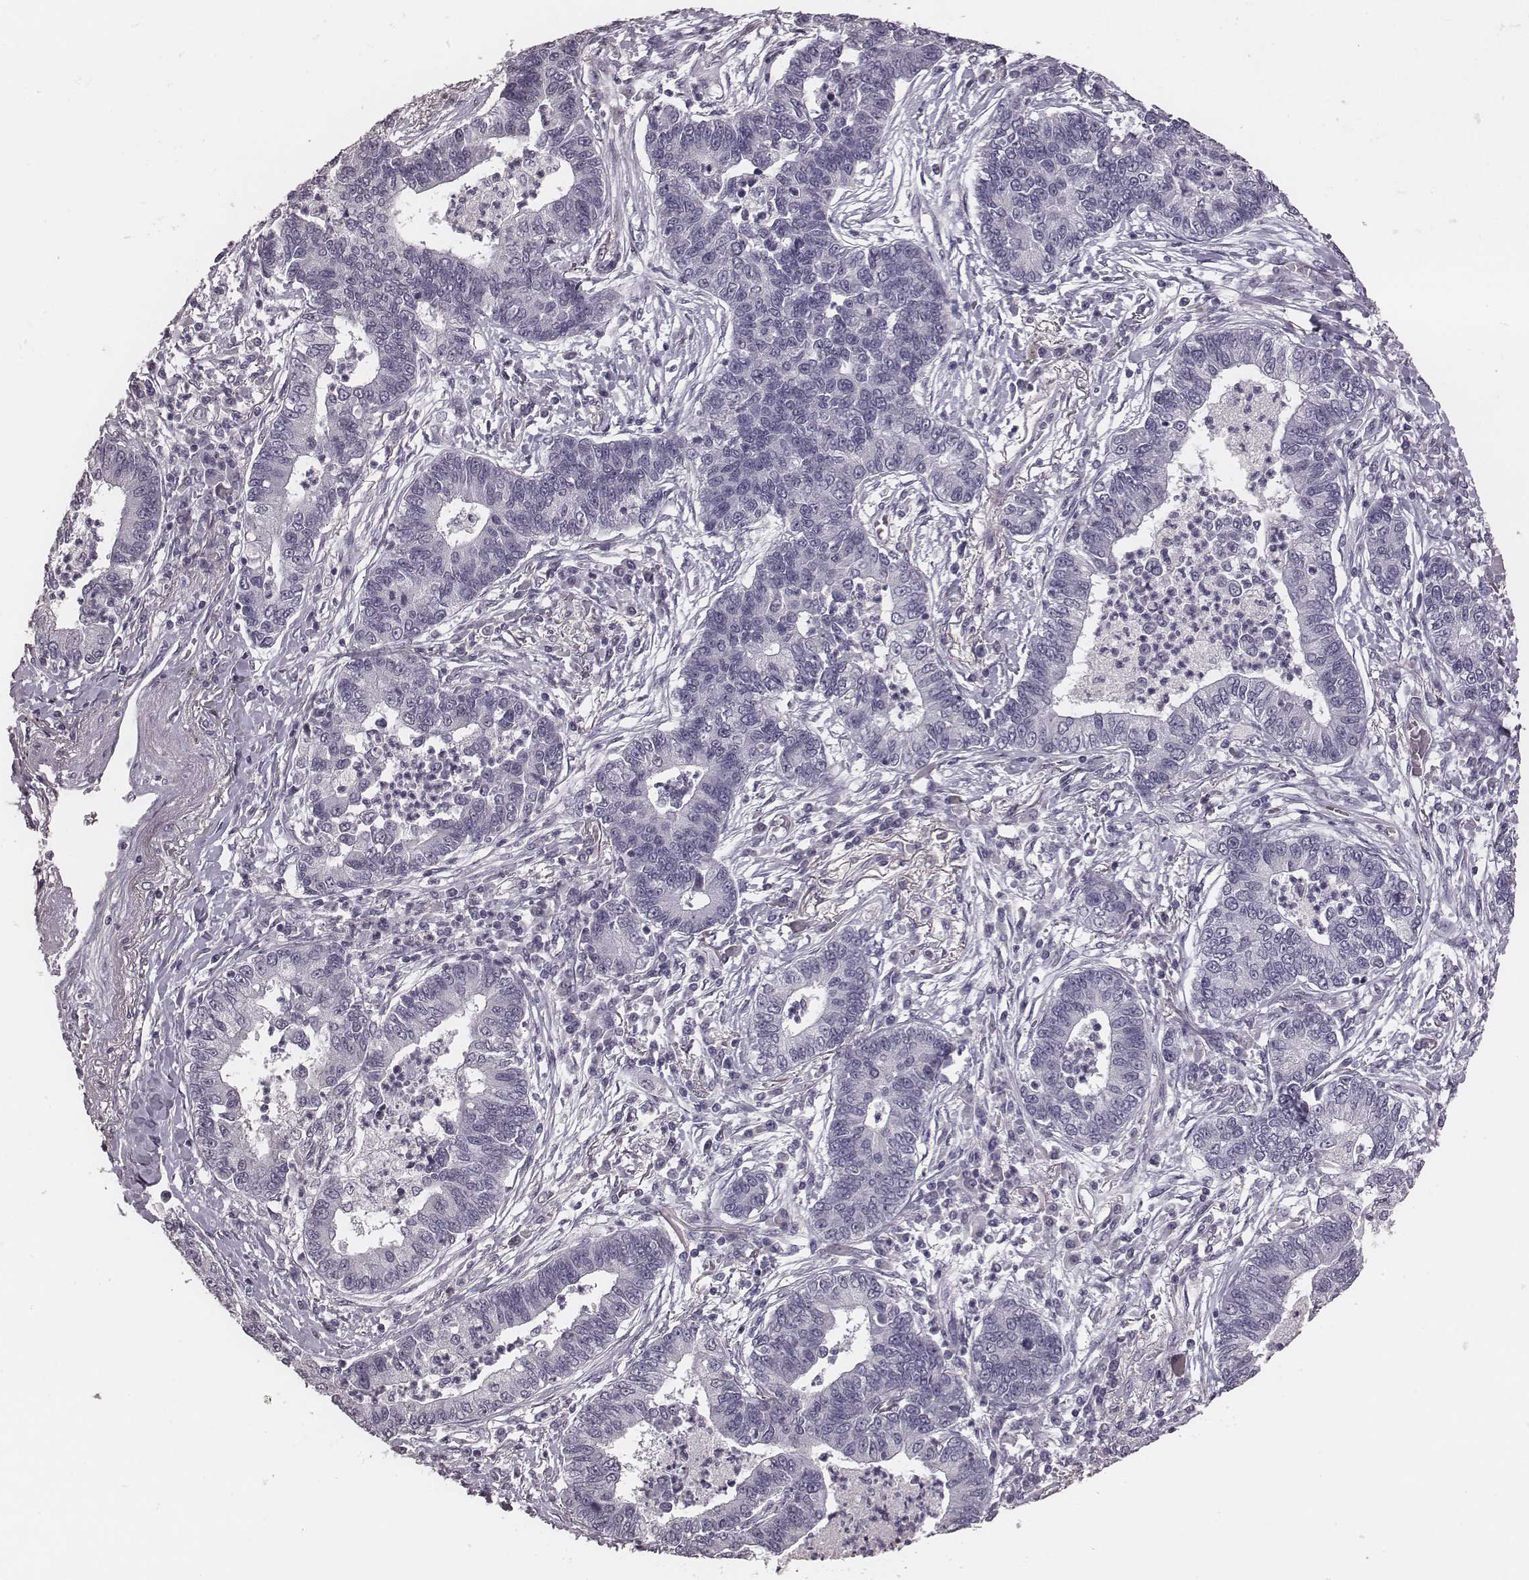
{"staining": {"intensity": "negative", "quantity": "none", "location": "none"}, "tissue": "lung cancer", "cell_type": "Tumor cells", "image_type": "cancer", "snomed": [{"axis": "morphology", "description": "Adenocarcinoma, NOS"}, {"axis": "topography", "description": "Lung"}], "caption": "Tumor cells show no significant protein staining in lung cancer.", "gene": "CSHL1", "patient": {"sex": "female", "age": 57}}